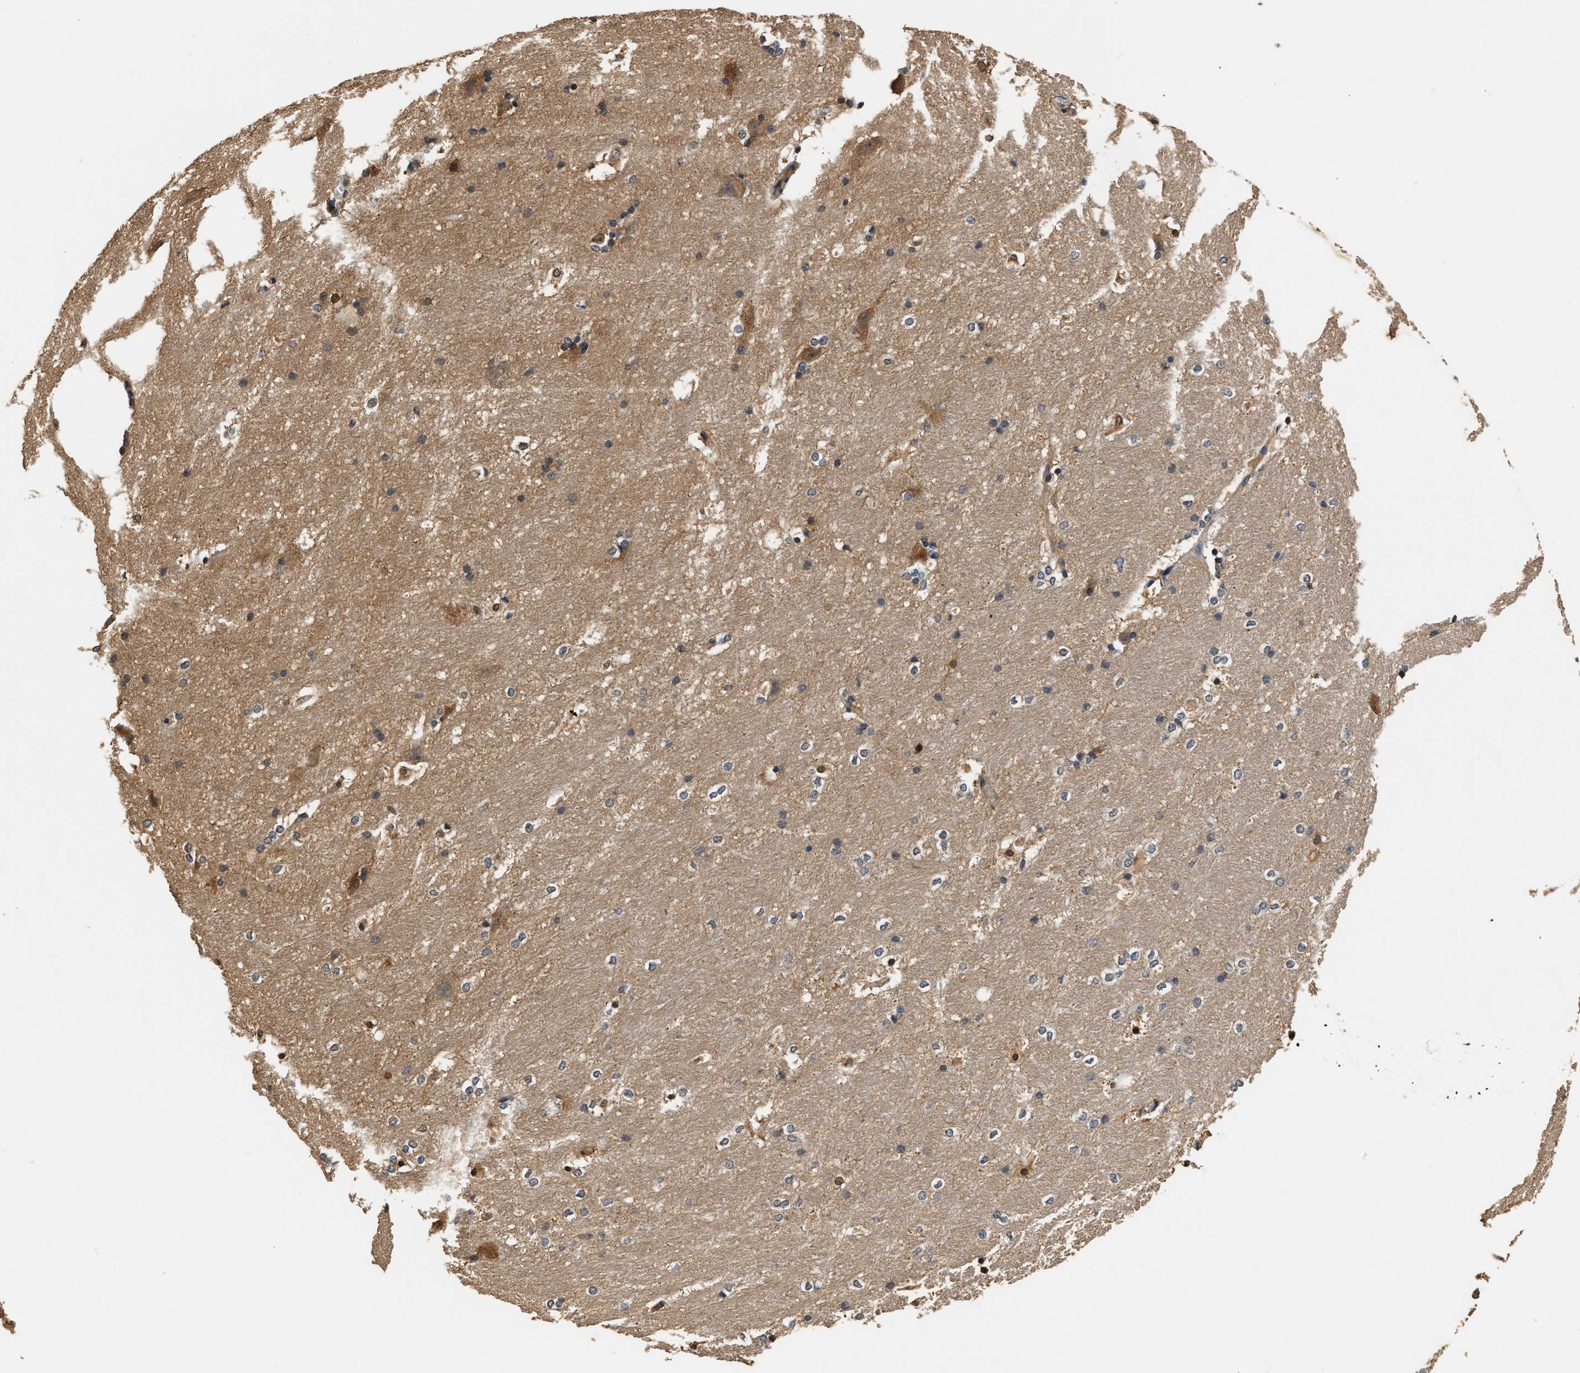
{"staining": {"intensity": "weak", "quantity": "25%-75%", "location": "cytoplasmic/membranous"}, "tissue": "hippocampus", "cell_type": "Glial cells", "image_type": "normal", "snomed": [{"axis": "morphology", "description": "Normal tissue, NOS"}, {"axis": "topography", "description": "Hippocampus"}], "caption": "The micrograph displays immunohistochemical staining of benign hippocampus. There is weak cytoplasmic/membranous staining is seen in approximately 25%-75% of glial cells.", "gene": "GPI", "patient": {"sex": "male", "age": 45}}